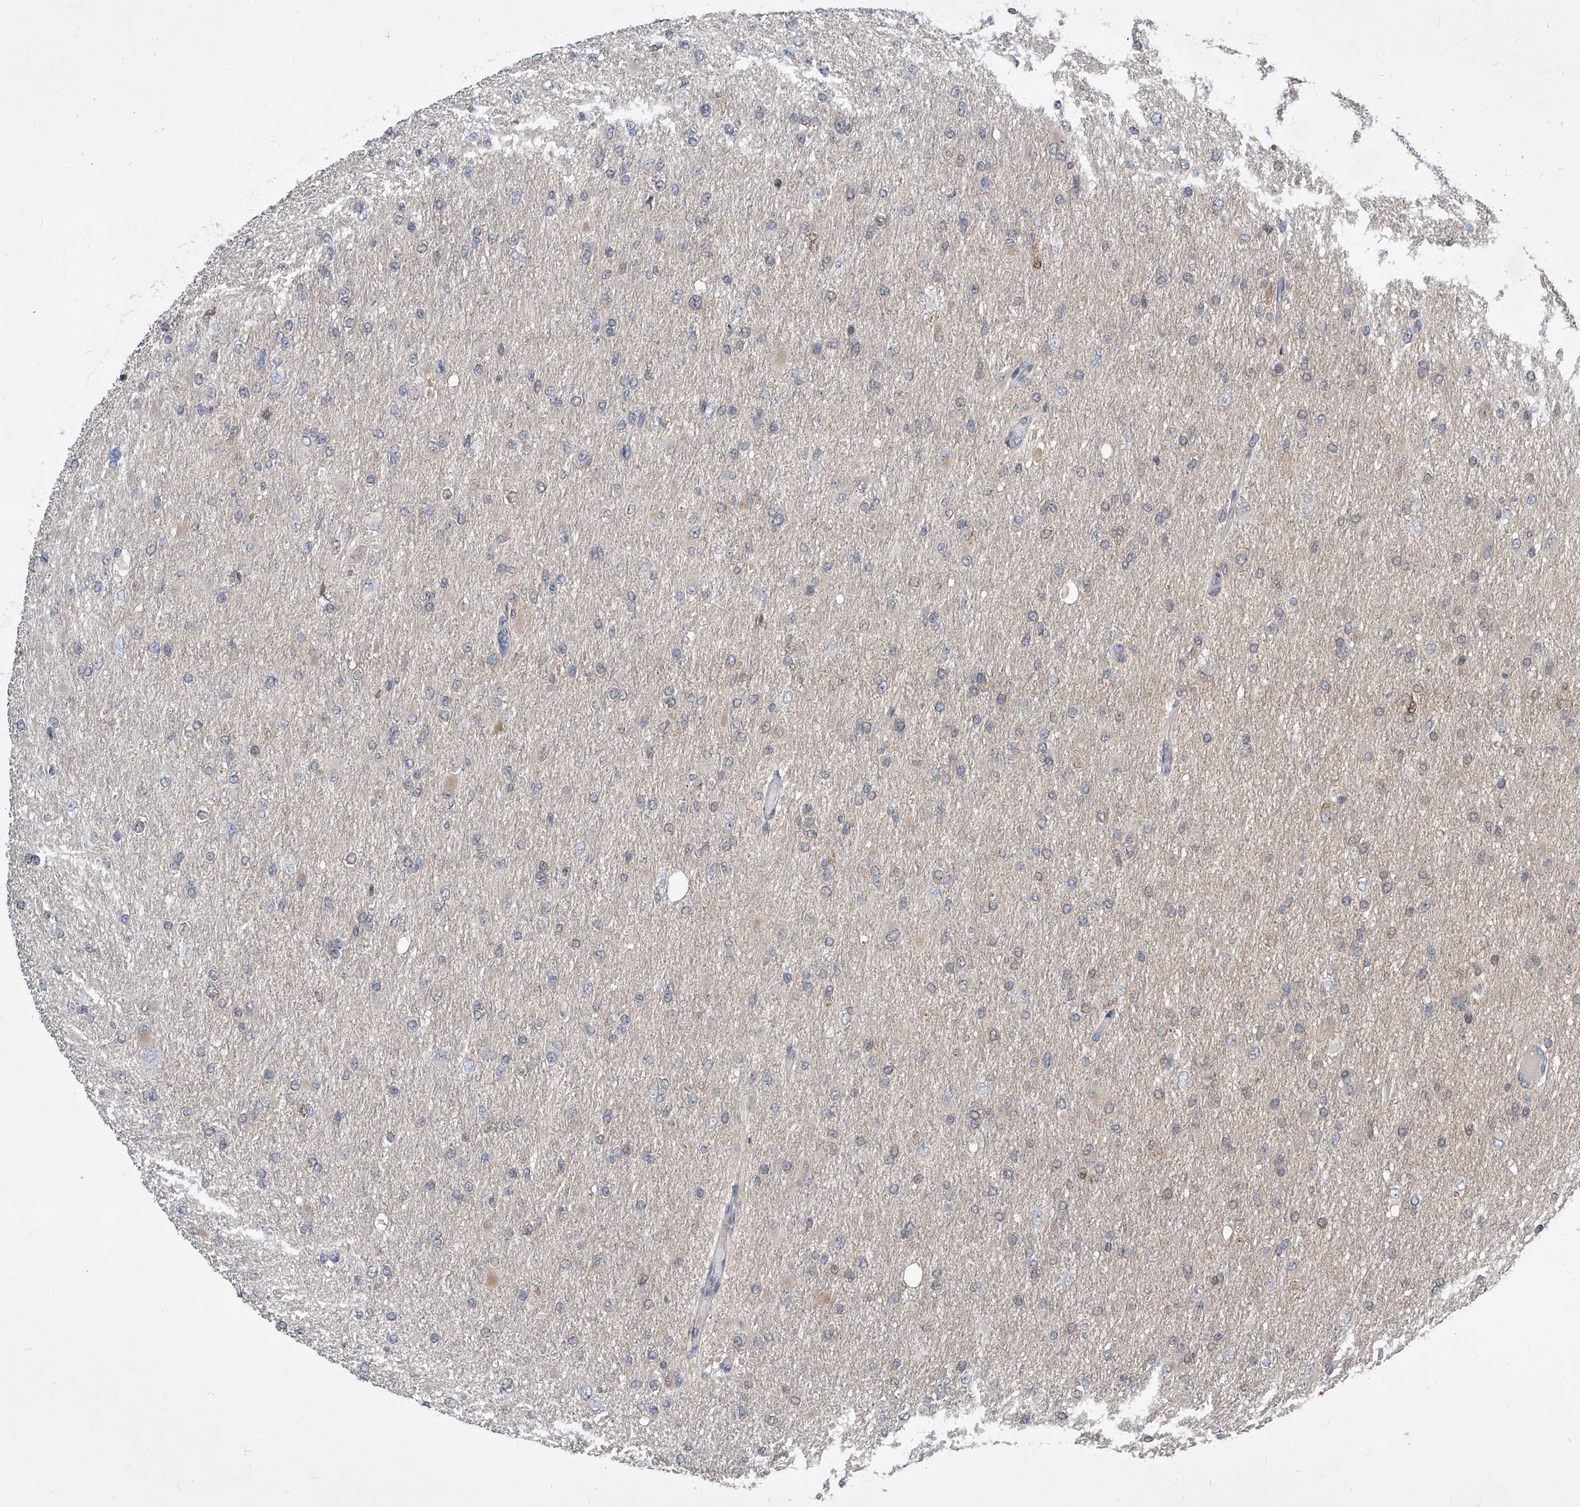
{"staining": {"intensity": "negative", "quantity": "none", "location": "none"}, "tissue": "glioma", "cell_type": "Tumor cells", "image_type": "cancer", "snomed": [{"axis": "morphology", "description": "Glioma, malignant, High grade"}, {"axis": "topography", "description": "Cerebral cortex"}], "caption": "This is a photomicrograph of immunohistochemistry staining of malignant high-grade glioma, which shows no staining in tumor cells. (DAB (3,3'-diaminobenzidine) immunohistochemistry (IHC), high magnification).", "gene": "MAP2K6", "patient": {"sex": "female", "age": 36}}